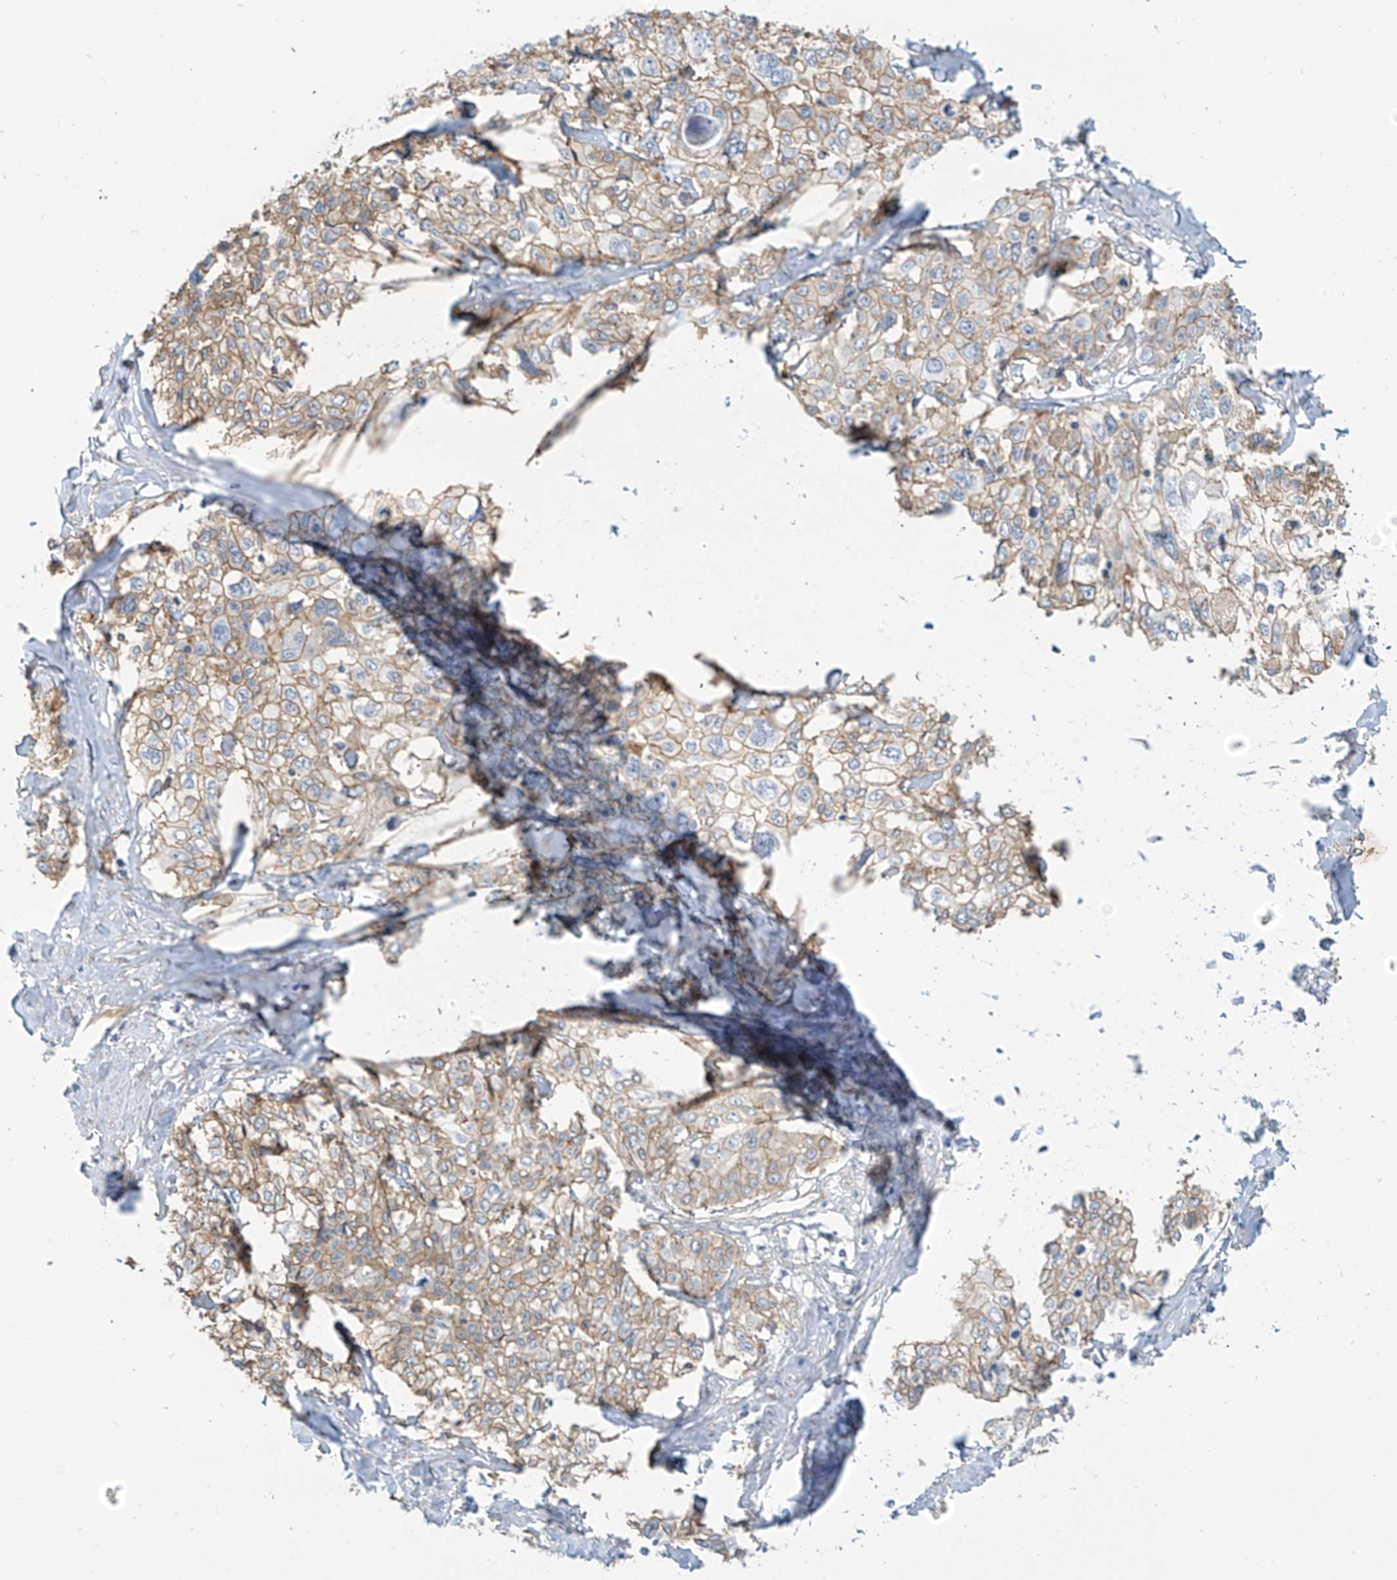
{"staining": {"intensity": "moderate", "quantity": ">75%", "location": "cytoplasmic/membranous"}, "tissue": "cervical cancer", "cell_type": "Tumor cells", "image_type": "cancer", "snomed": [{"axis": "morphology", "description": "Squamous cell carcinoma, NOS"}, {"axis": "topography", "description": "Cervix"}], "caption": "Immunohistochemical staining of human squamous cell carcinoma (cervical) exhibits medium levels of moderate cytoplasmic/membranous staining in about >75% of tumor cells.", "gene": "ZNF846", "patient": {"sex": "female", "age": 31}}